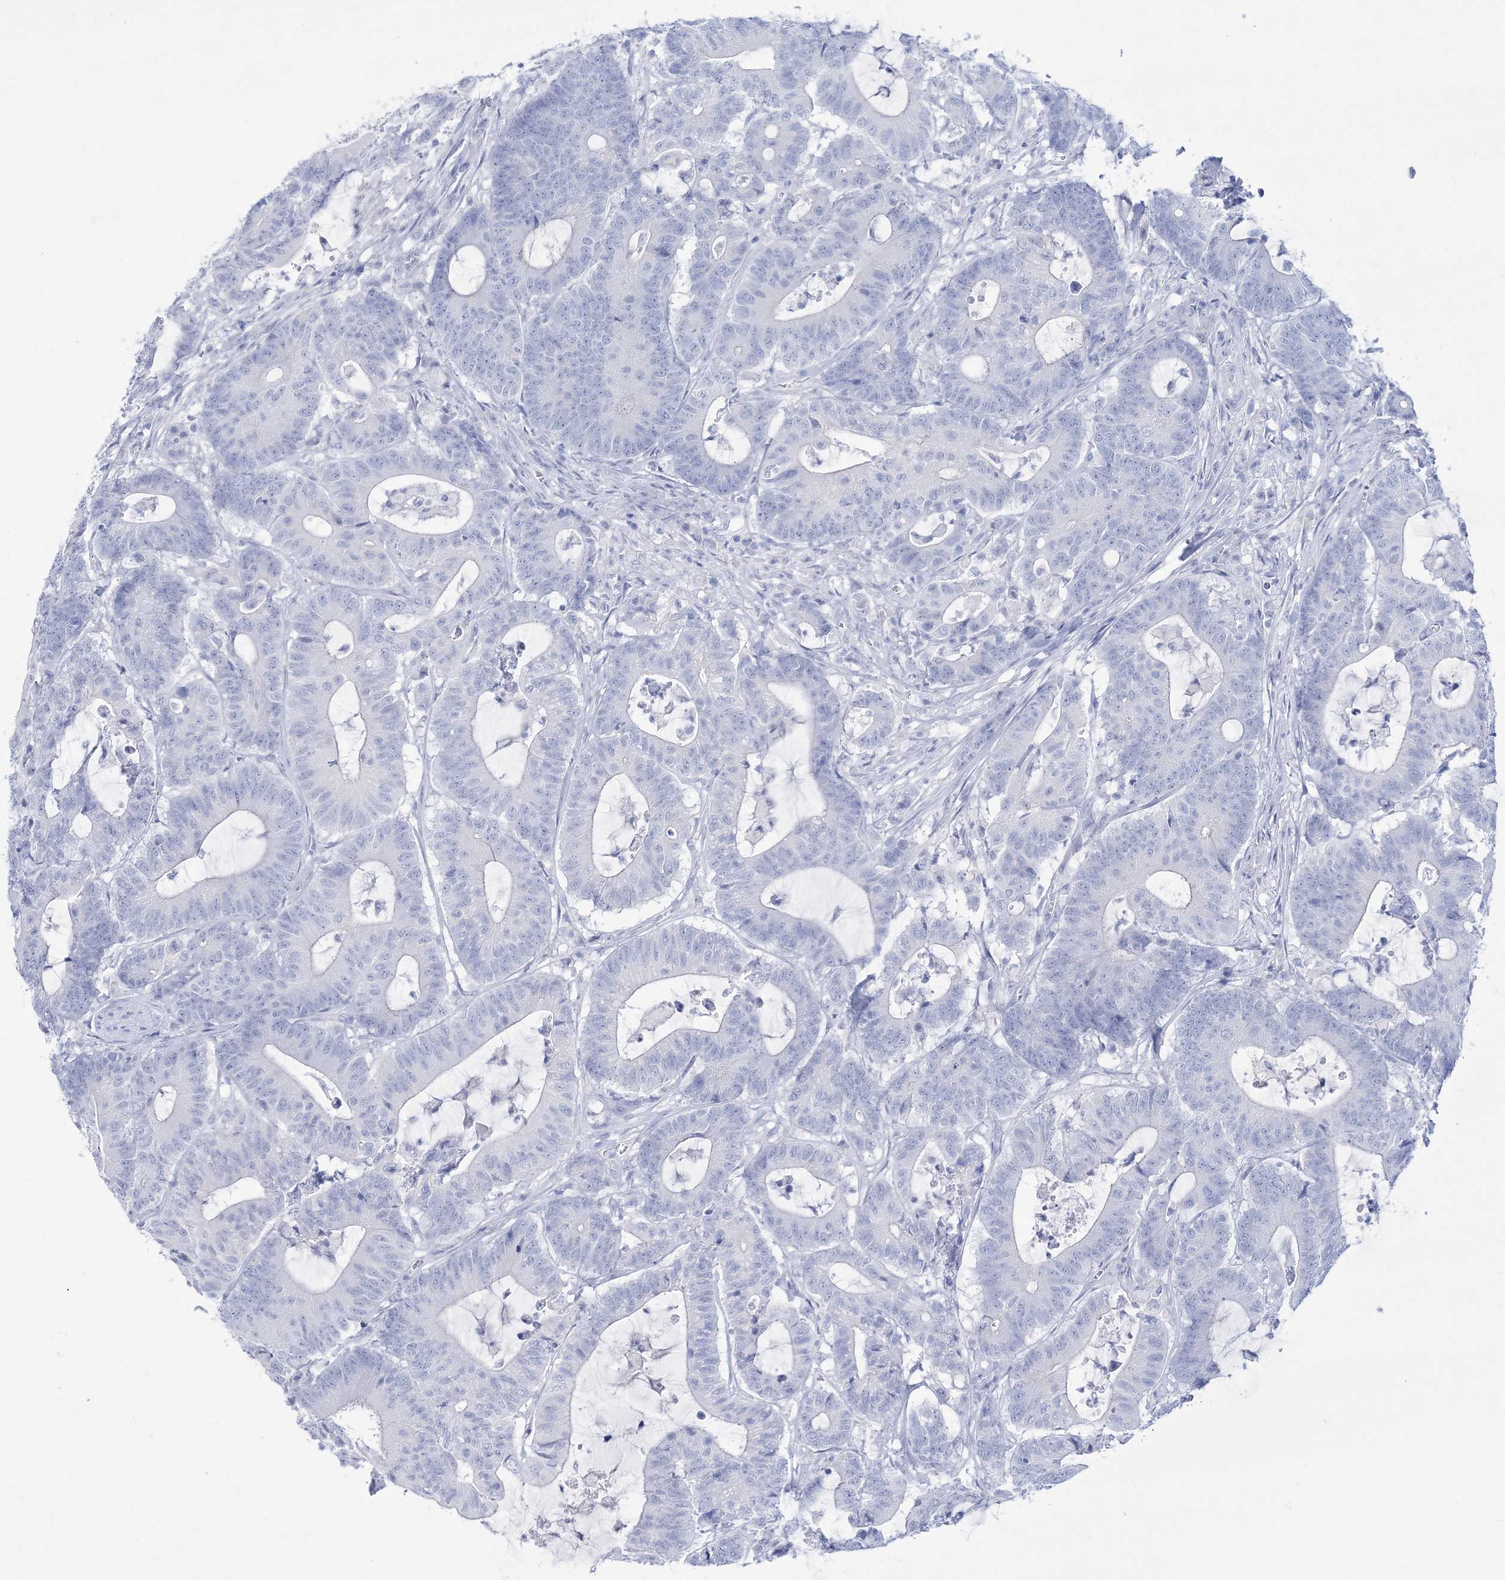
{"staining": {"intensity": "negative", "quantity": "none", "location": "none"}, "tissue": "colorectal cancer", "cell_type": "Tumor cells", "image_type": "cancer", "snomed": [{"axis": "morphology", "description": "Adenocarcinoma, NOS"}, {"axis": "topography", "description": "Colon"}], "caption": "Immunohistochemical staining of colorectal adenocarcinoma displays no significant staining in tumor cells.", "gene": "RBP2", "patient": {"sex": "female", "age": 84}}